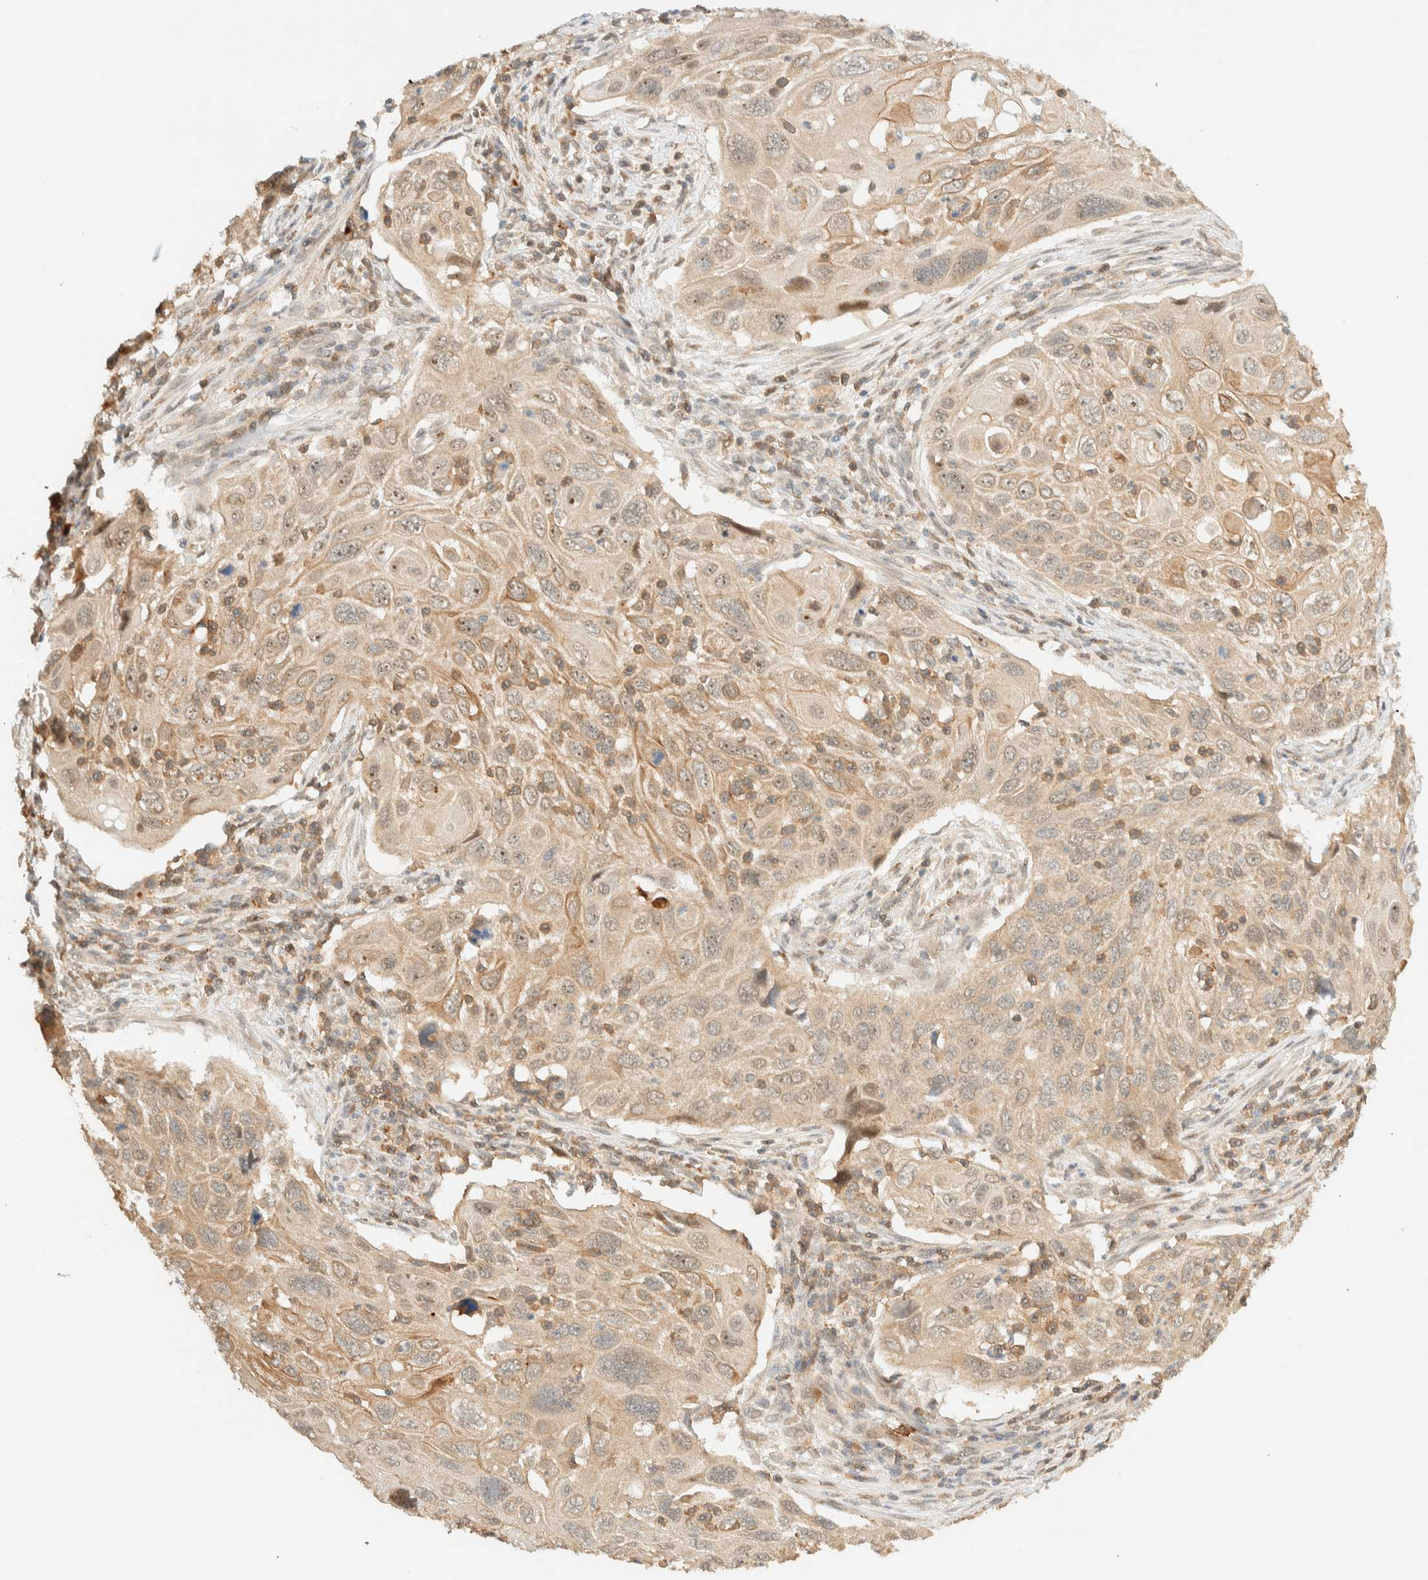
{"staining": {"intensity": "weak", "quantity": ">75%", "location": "cytoplasmic/membranous"}, "tissue": "cervical cancer", "cell_type": "Tumor cells", "image_type": "cancer", "snomed": [{"axis": "morphology", "description": "Squamous cell carcinoma, NOS"}, {"axis": "topography", "description": "Cervix"}], "caption": "Tumor cells exhibit low levels of weak cytoplasmic/membranous staining in about >75% of cells in squamous cell carcinoma (cervical).", "gene": "ZBTB34", "patient": {"sex": "female", "age": 70}}